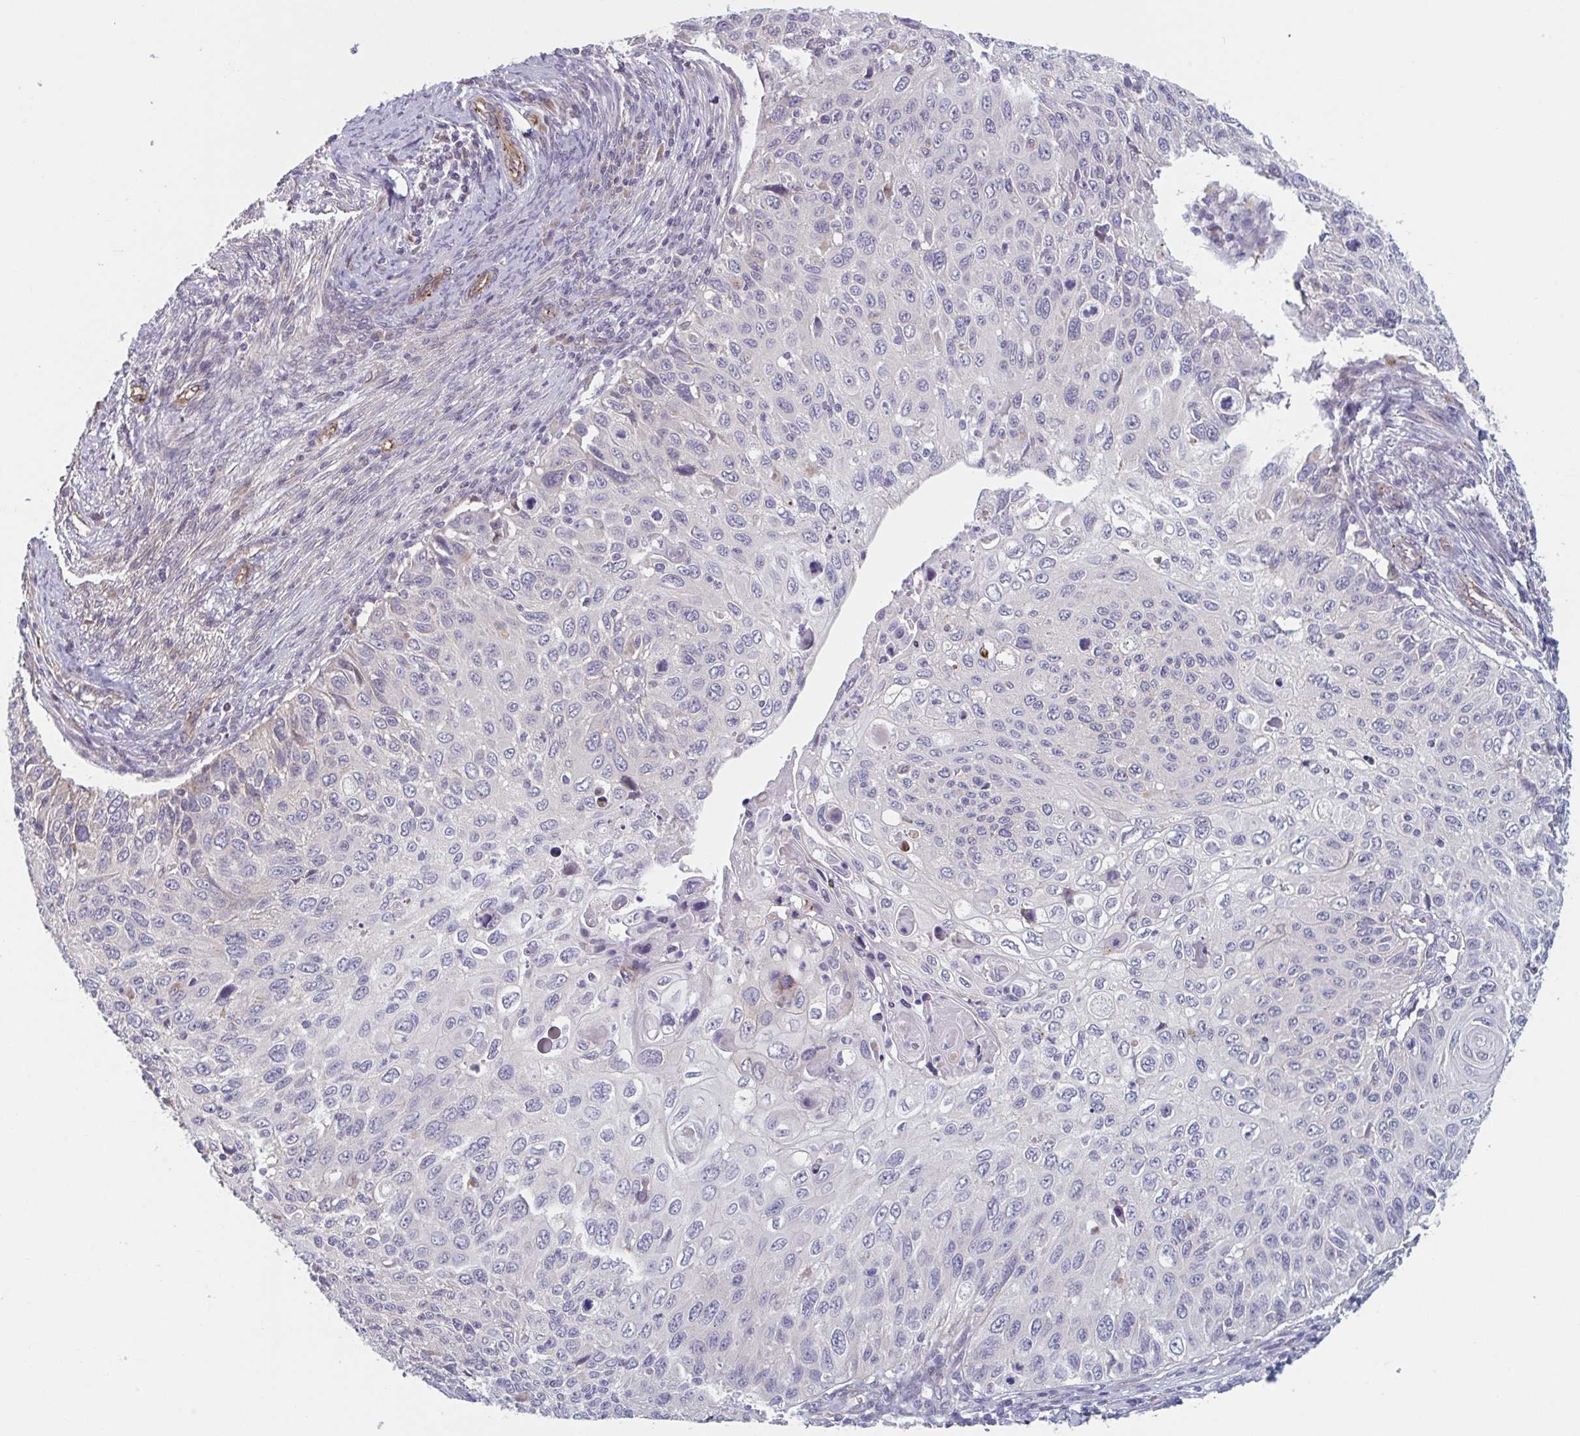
{"staining": {"intensity": "negative", "quantity": "none", "location": "none"}, "tissue": "cervical cancer", "cell_type": "Tumor cells", "image_type": "cancer", "snomed": [{"axis": "morphology", "description": "Squamous cell carcinoma, NOS"}, {"axis": "topography", "description": "Cervix"}], "caption": "Immunohistochemistry (IHC) image of neoplastic tissue: human cervical cancer (squamous cell carcinoma) stained with DAB (3,3'-diaminobenzidine) exhibits no significant protein positivity in tumor cells.", "gene": "TNFSF10", "patient": {"sex": "female", "age": 70}}